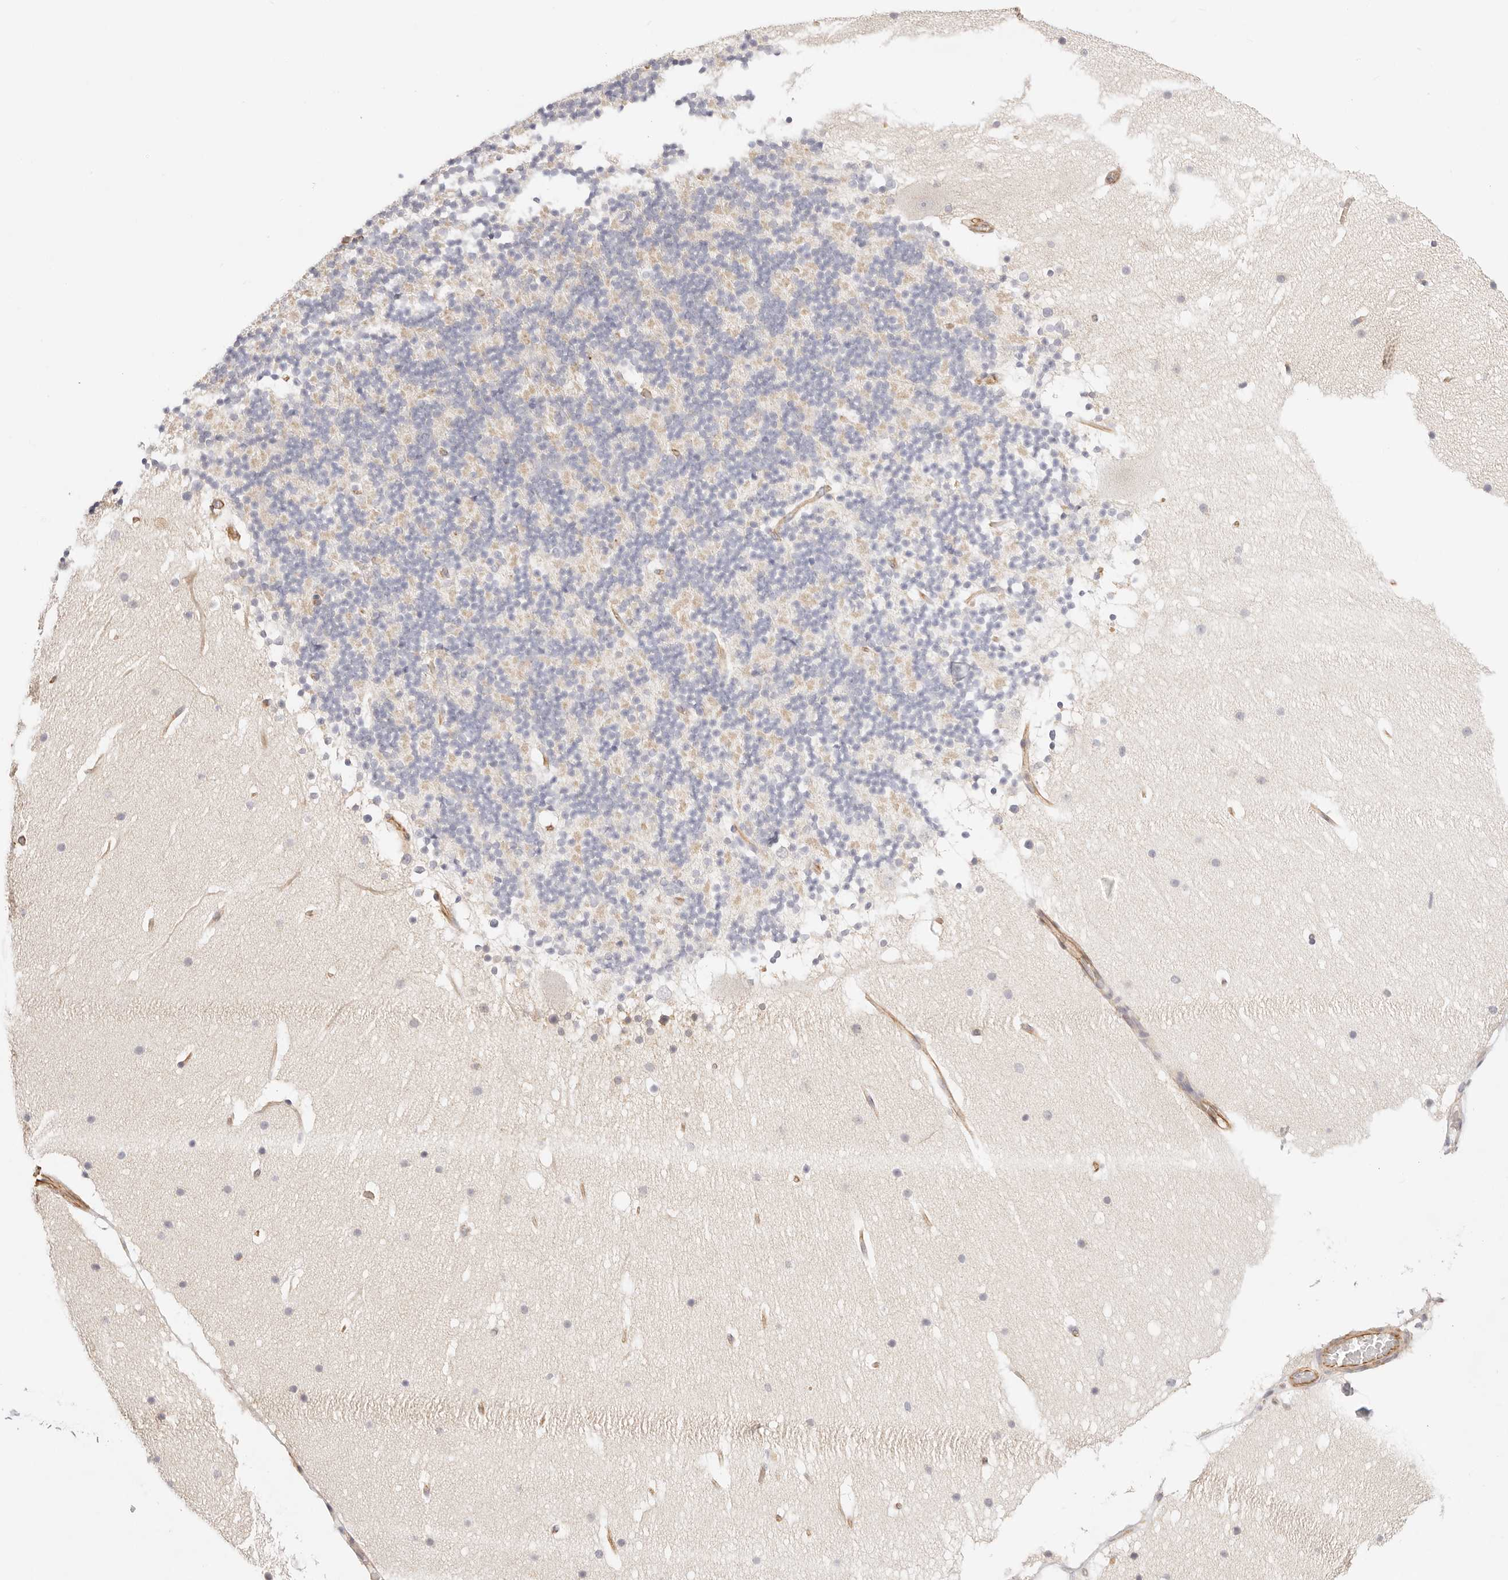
{"staining": {"intensity": "weak", "quantity": "25%-75%", "location": "cytoplasmic/membranous"}, "tissue": "cerebellum", "cell_type": "Cells in granular layer", "image_type": "normal", "snomed": [{"axis": "morphology", "description": "Normal tissue, NOS"}, {"axis": "topography", "description": "Cerebellum"}], "caption": "High-power microscopy captured an immunohistochemistry micrograph of unremarkable cerebellum, revealing weak cytoplasmic/membranous positivity in about 25%-75% of cells in granular layer. (brown staining indicates protein expression, while blue staining denotes nuclei).", "gene": "ZC3H11A", "patient": {"sex": "male", "age": 57}}